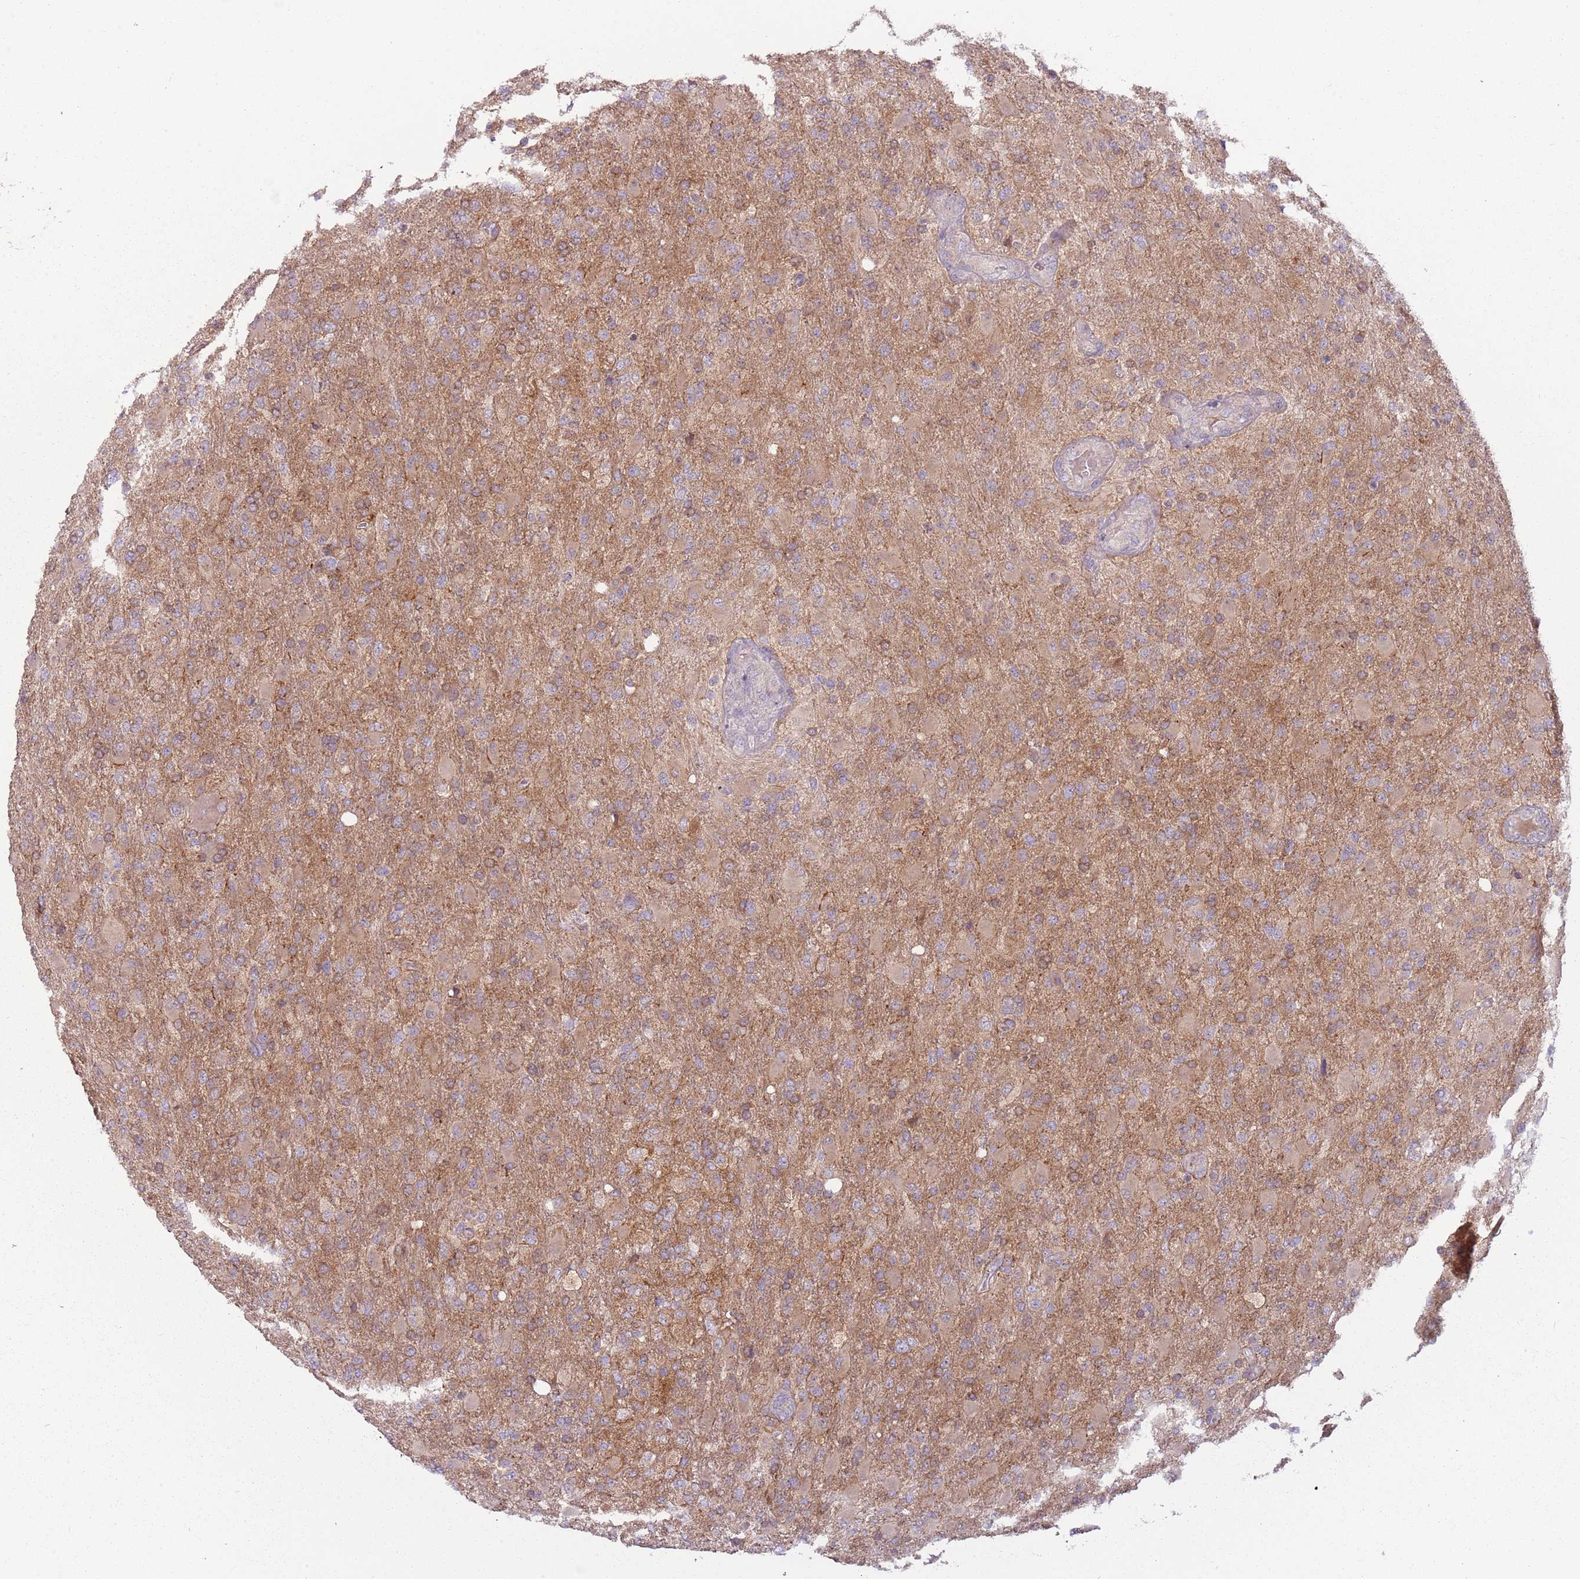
{"staining": {"intensity": "weak", "quantity": "25%-75%", "location": "cytoplasmic/membranous"}, "tissue": "glioma", "cell_type": "Tumor cells", "image_type": "cancer", "snomed": [{"axis": "morphology", "description": "Glioma, malignant, Low grade"}, {"axis": "topography", "description": "Brain"}], "caption": "Brown immunohistochemical staining in low-grade glioma (malignant) reveals weak cytoplasmic/membranous staining in approximately 25%-75% of tumor cells.", "gene": "DTD2", "patient": {"sex": "male", "age": 65}}